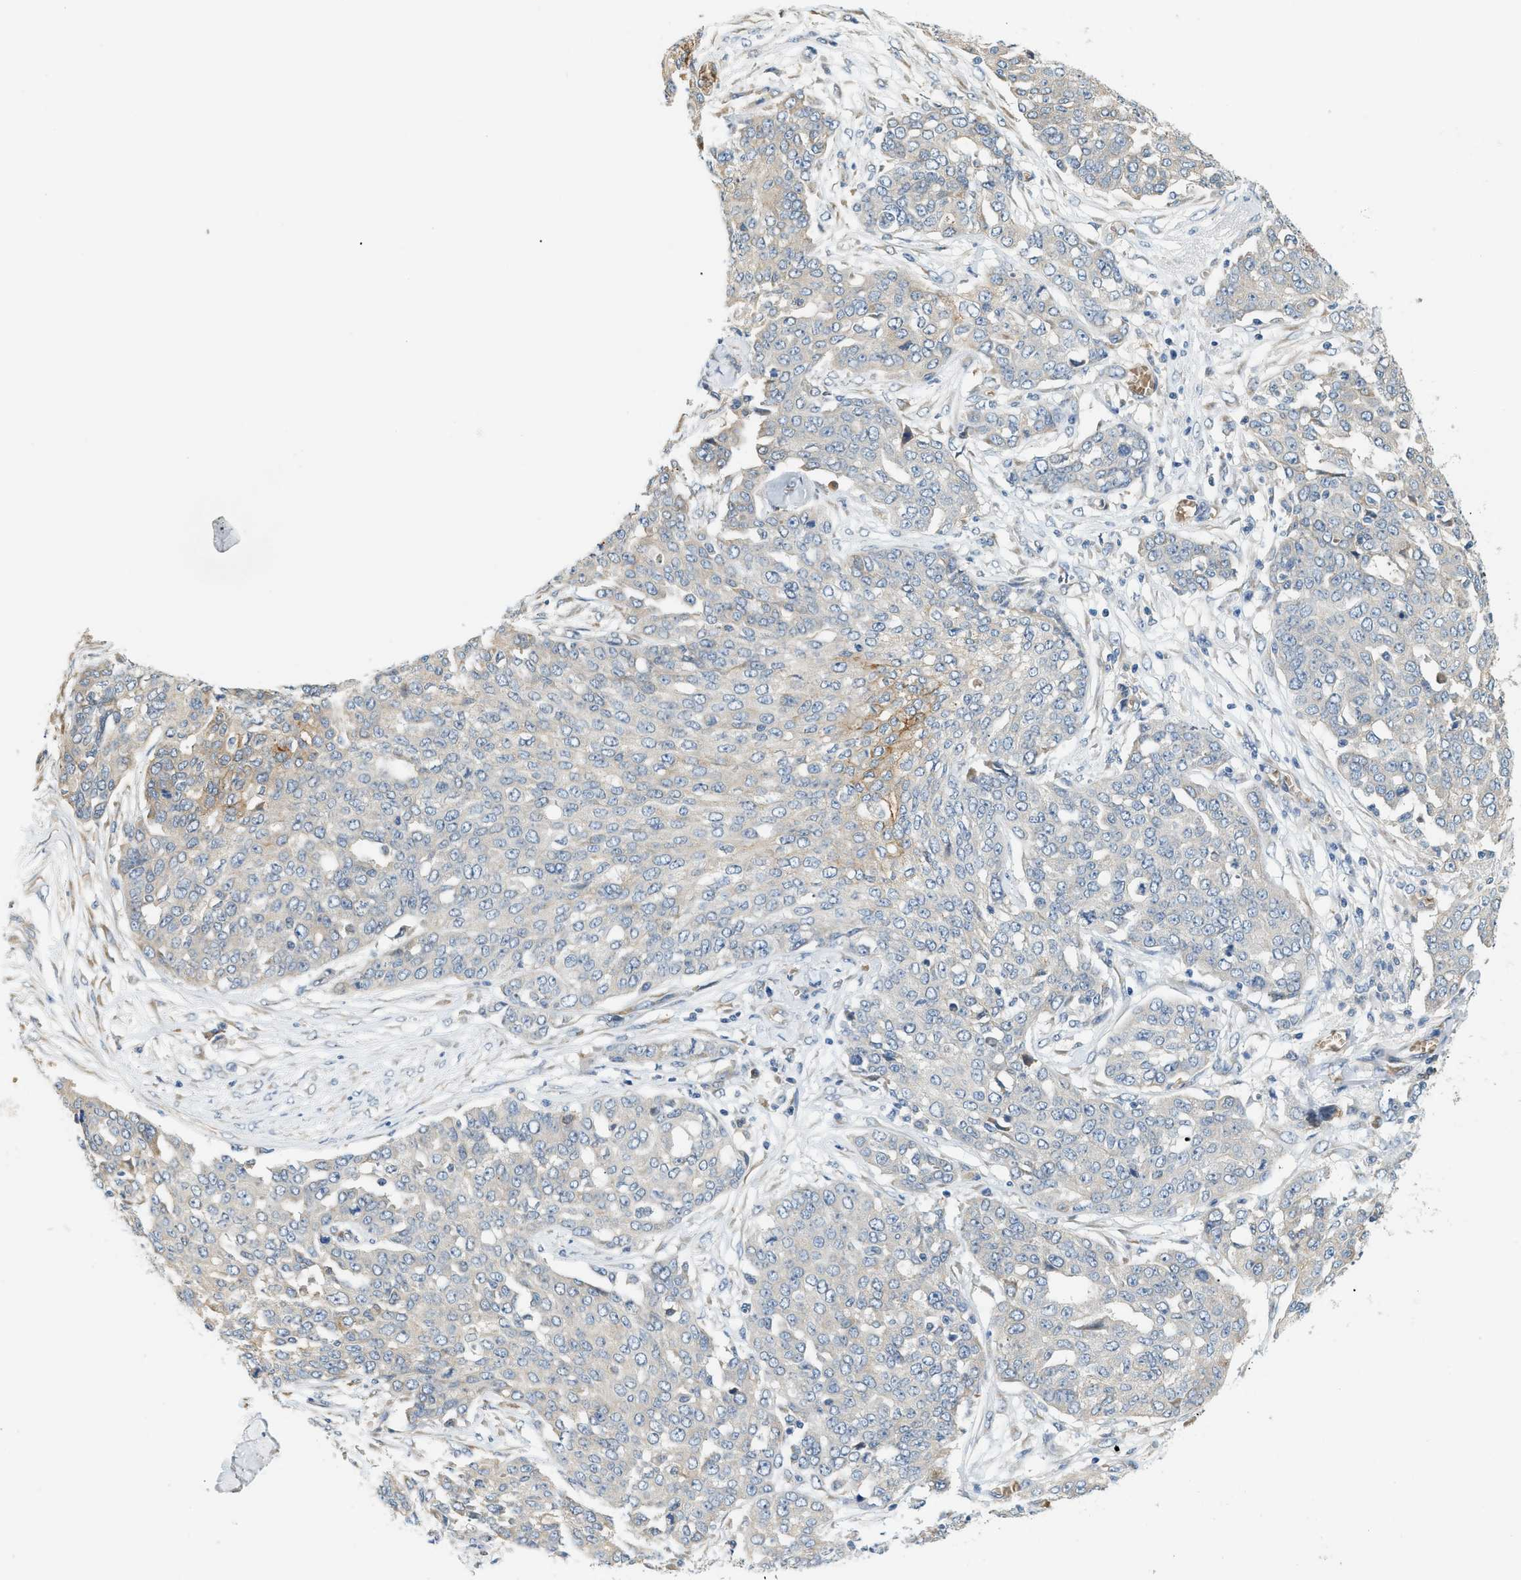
{"staining": {"intensity": "moderate", "quantity": "<25%", "location": "cytoplasmic/membranous"}, "tissue": "ovarian cancer", "cell_type": "Tumor cells", "image_type": "cancer", "snomed": [{"axis": "morphology", "description": "Cystadenocarcinoma, serous, NOS"}, {"axis": "topography", "description": "Soft tissue"}, {"axis": "topography", "description": "Ovary"}], "caption": "Moderate cytoplasmic/membranous positivity is appreciated in about <25% of tumor cells in ovarian cancer. (DAB = brown stain, brightfield microscopy at high magnification).", "gene": "CYTH2", "patient": {"sex": "female", "age": 57}}